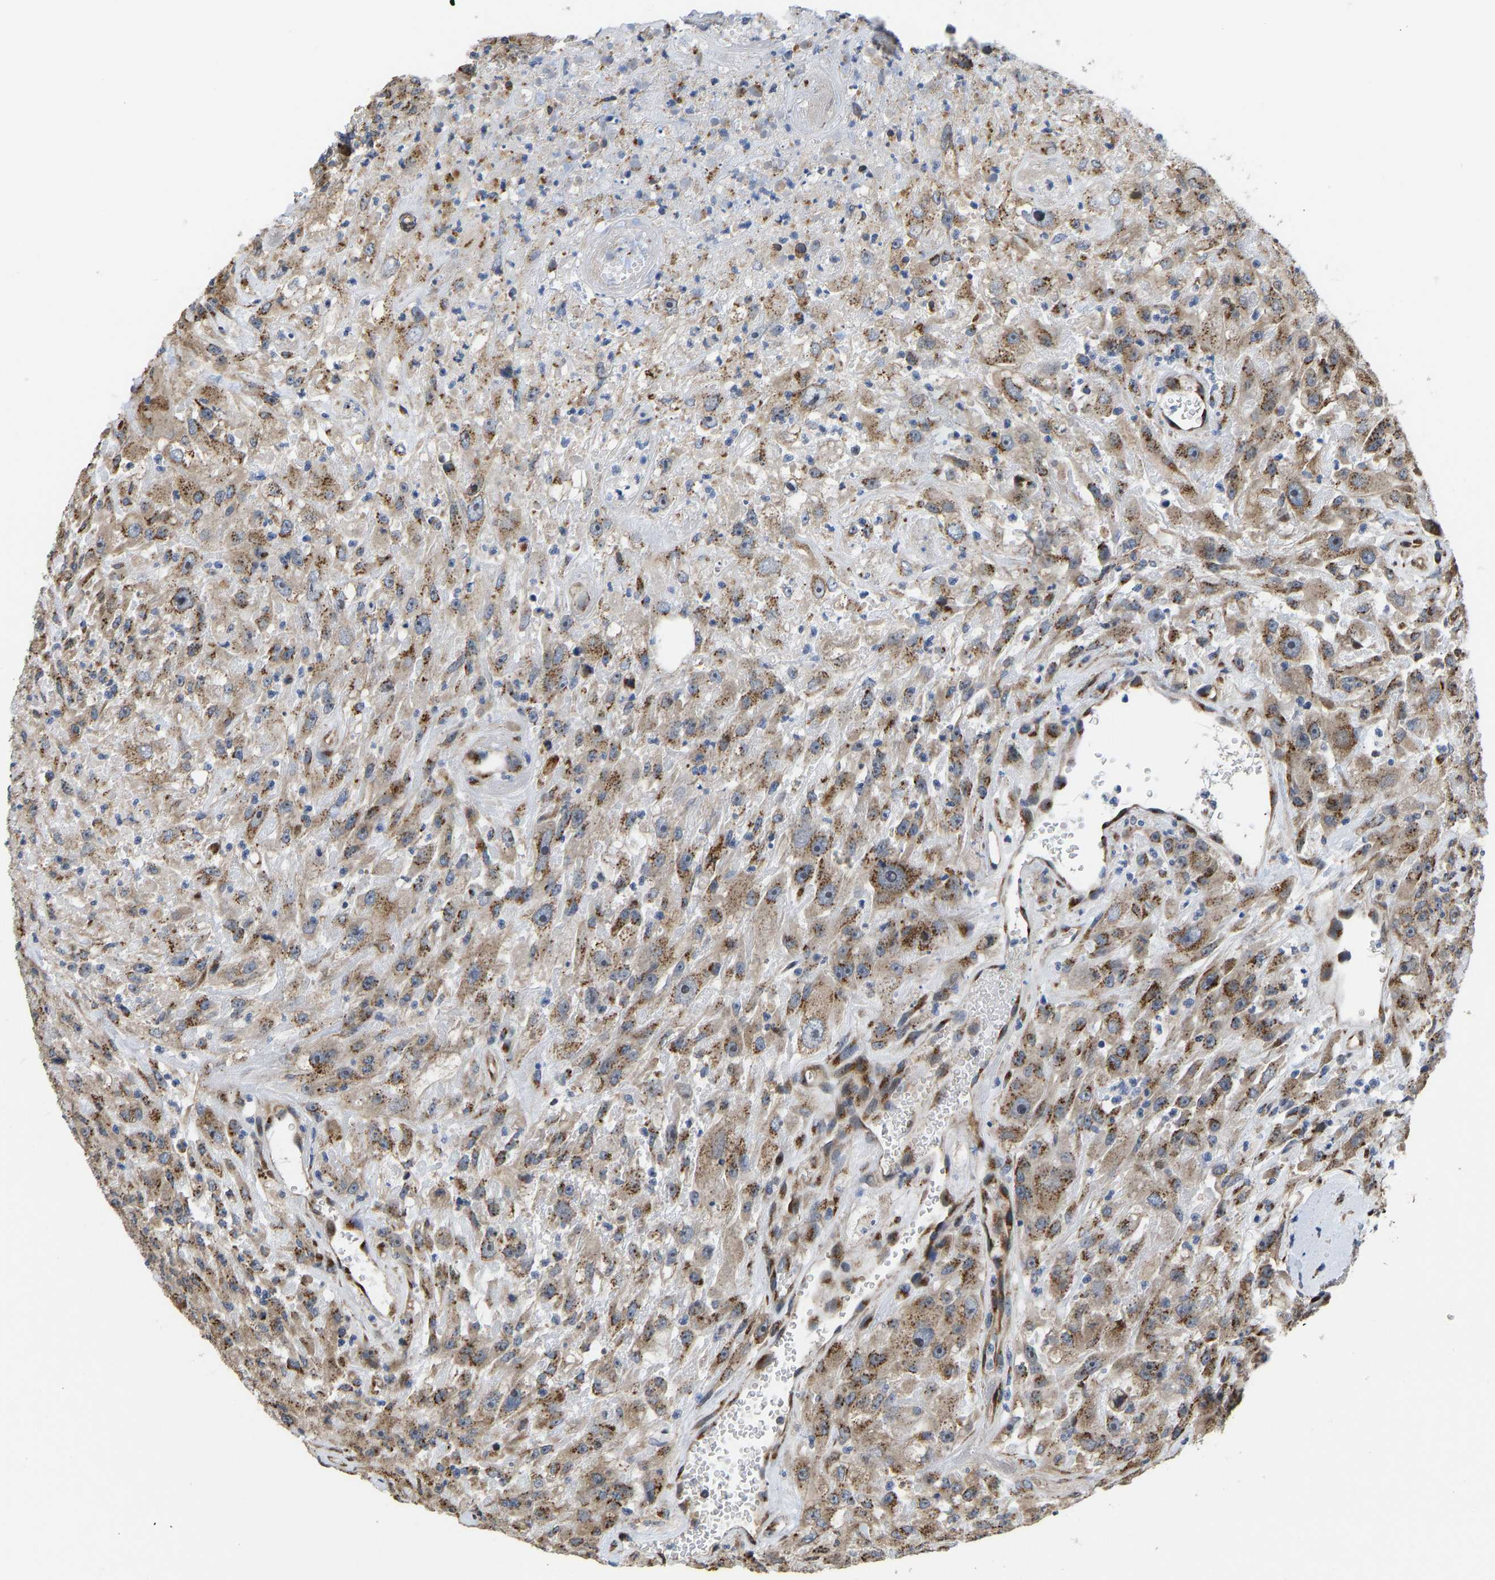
{"staining": {"intensity": "moderate", "quantity": ">75%", "location": "cytoplasmic/membranous"}, "tissue": "urothelial cancer", "cell_type": "Tumor cells", "image_type": "cancer", "snomed": [{"axis": "morphology", "description": "Urothelial carcinoma, High grade"}, {"axis": "topography", "description": "Urinary bladder"}], "caption": "Protein expression by immunohistochemistry exhibits moderate cytoplasmic/membranous positivity in about >75% of tumor cells in high-grade urothelial carcinoma.", "gene": "YIPF4", "patient": {"sex": "male", "age": 46}}